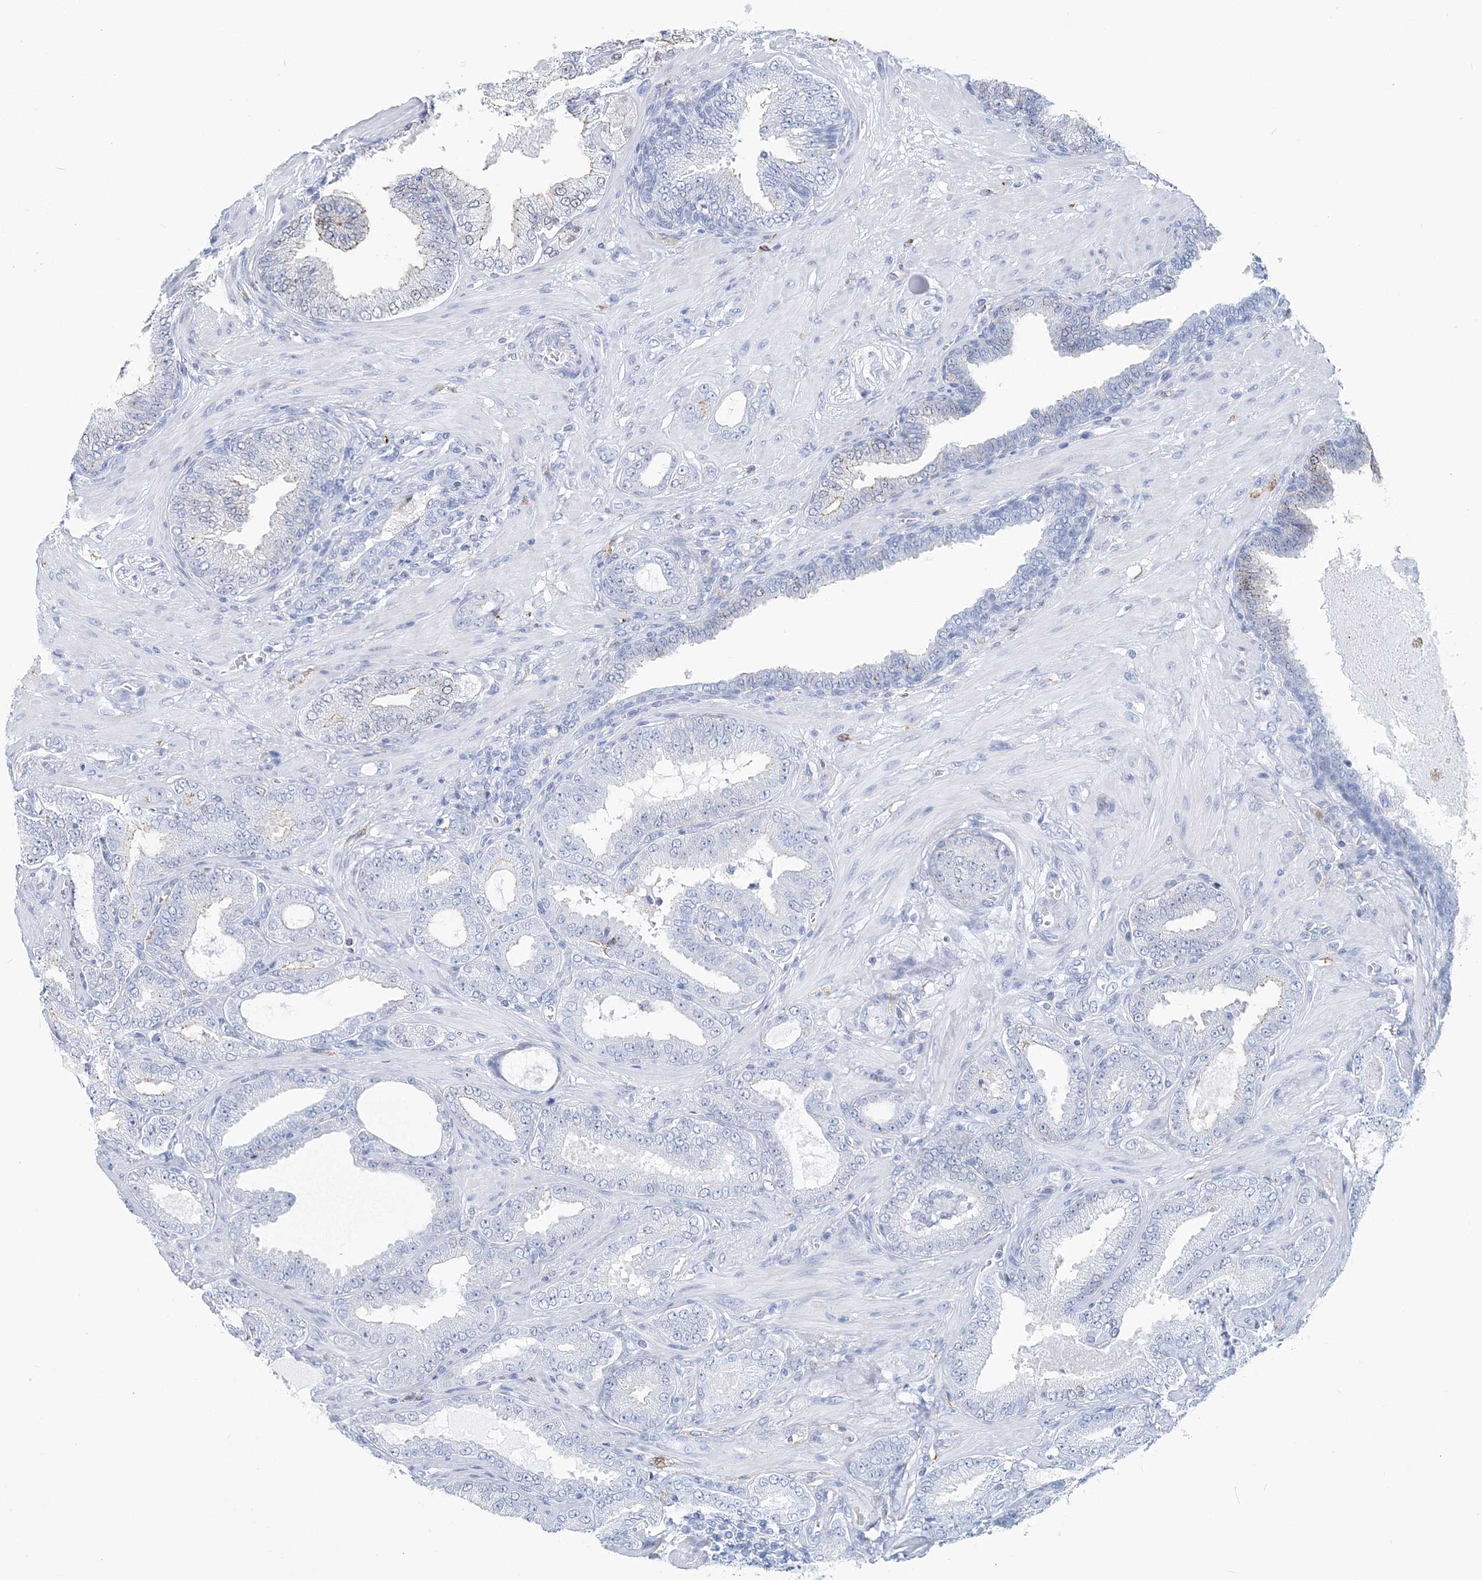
{"staining": {"intensity": "negative", "quantity": "none", "location": "none"}, "tissue": "prostate cancer", "cell_type": "Tumor cells", "image_type": "cancer", "snomed": [{"axis": "morphology", "description": "Adenocarcinoma, Low grade"}, {"axis": "topography", "description": "Prostate"}], "caption": "Immunohistochemistry (IHC) of human prostate cancer (low-grade adenocarcinoma) reveals no positivity in tumor cells. (DAB (3,3'-diaminobenzidine) immunohistochemistry, high magnification).", "gene": "NKX6-1", "patient": {"sex": "male", "age": 63}}